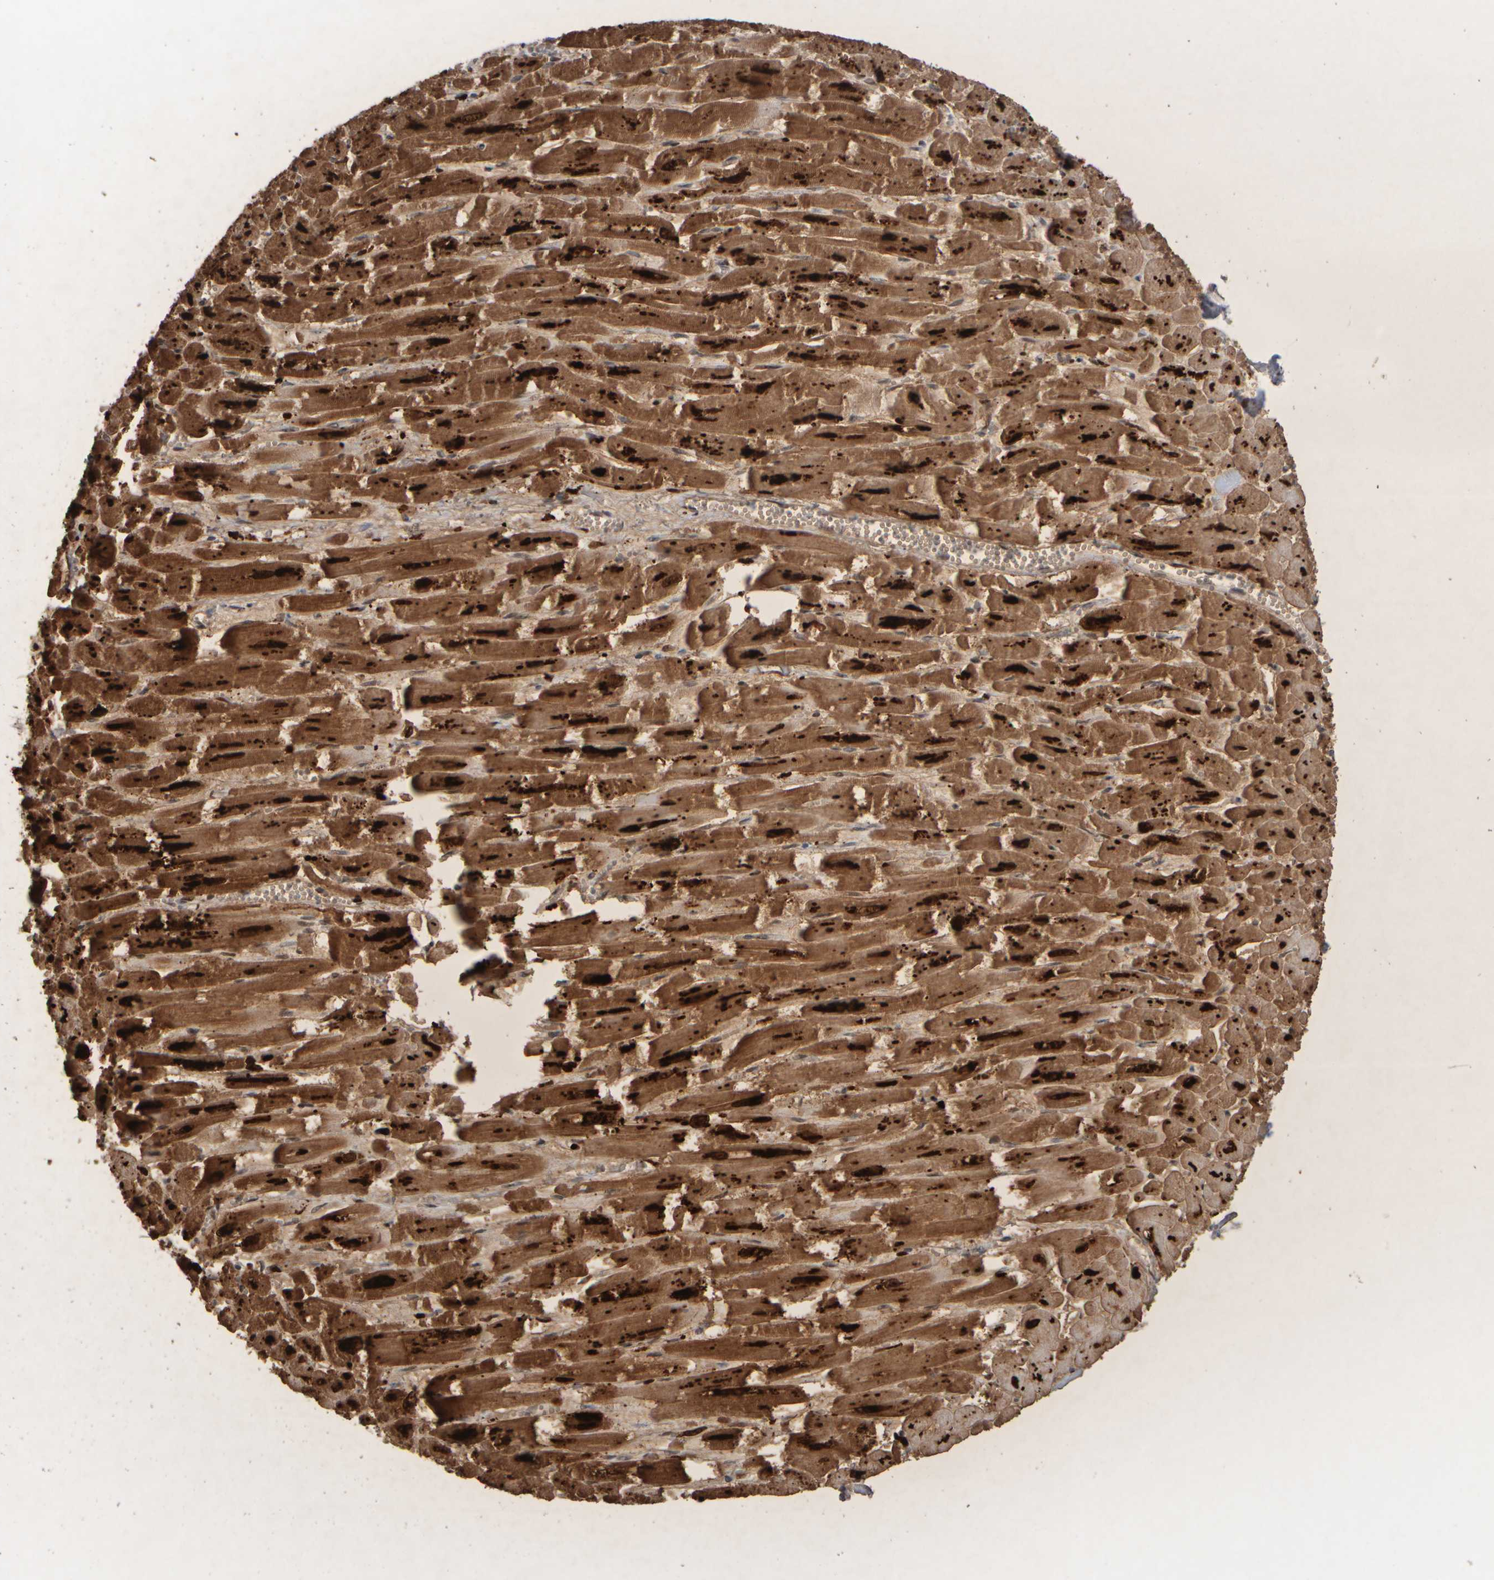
{"staining": {"intensity": "strong", "quantity": ">75%", "location": "cytoplasmic/membranous,nuclear"}, "tissue": "heart muscle", "cell_type": "Cardiomyocytes", "image_type": "normal", "snomed": [{"axis": "morphology", "description": "Normal tissue, NOS"}, {"axis": "topography", "description": "Heart"}], "caption": "Heart muscle stained with DAB (3,3'-diaminobenzidine) IHC shows high levels of strong cytoplasmic/membranous,nuclear expression in about >75% of cardiomyocytes. The protein is stained brown, and the nuclei are stained in blue (DAB (3,3'-diaminobenzidine) IHC with brightfield microscopy, high magnification).", "gene": "SURF6", "patient": {"sex": "male", "age": 54}}